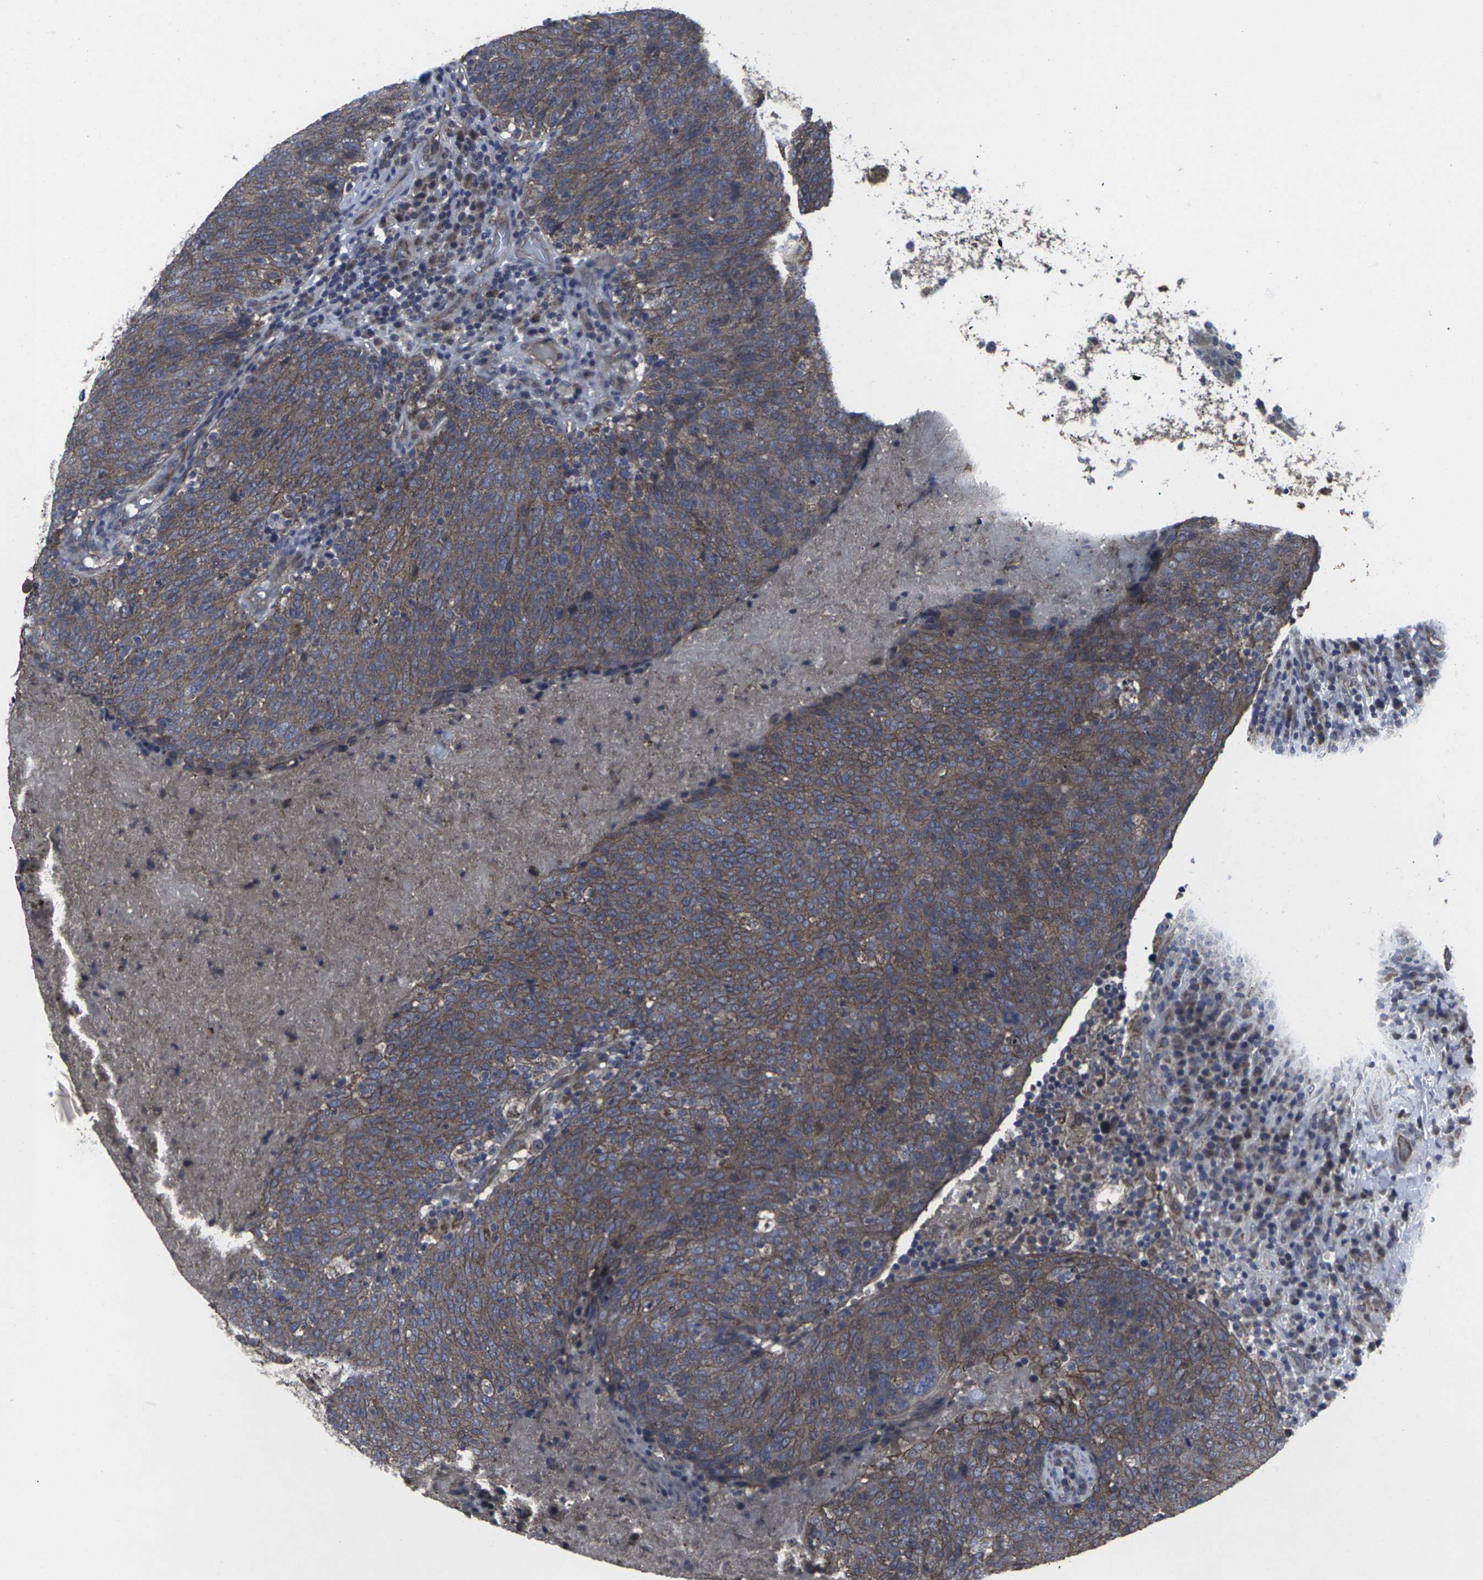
{"staining": {"intensity": "moderate", "quantity": ">75%", "location": "cytoplasmic/membranous"}, "tissue": "head and neck cancer", "cell_type": "Tumor cells", "image_type": "cancer", "snomed": [{"axis": "morphology", "description": "Squamous cell carcinoma, NOS"}, {"axis": "morphology", "description": "Squamous cell carcinoma, metastatic, NOS"}, {"axis": "topography", "description": "Lymph node"}, {"axis": "topography", "description": "Head-Neck"}], "caption": "A histopathology image of human squamous cell carcinoma (head and neck) stained for a protein displays moderate cytoplasmic/membranous brown staining in tumor cells.", "gene": "MAPKAPK2", "patient": {"sex": "male", "age": 62}}